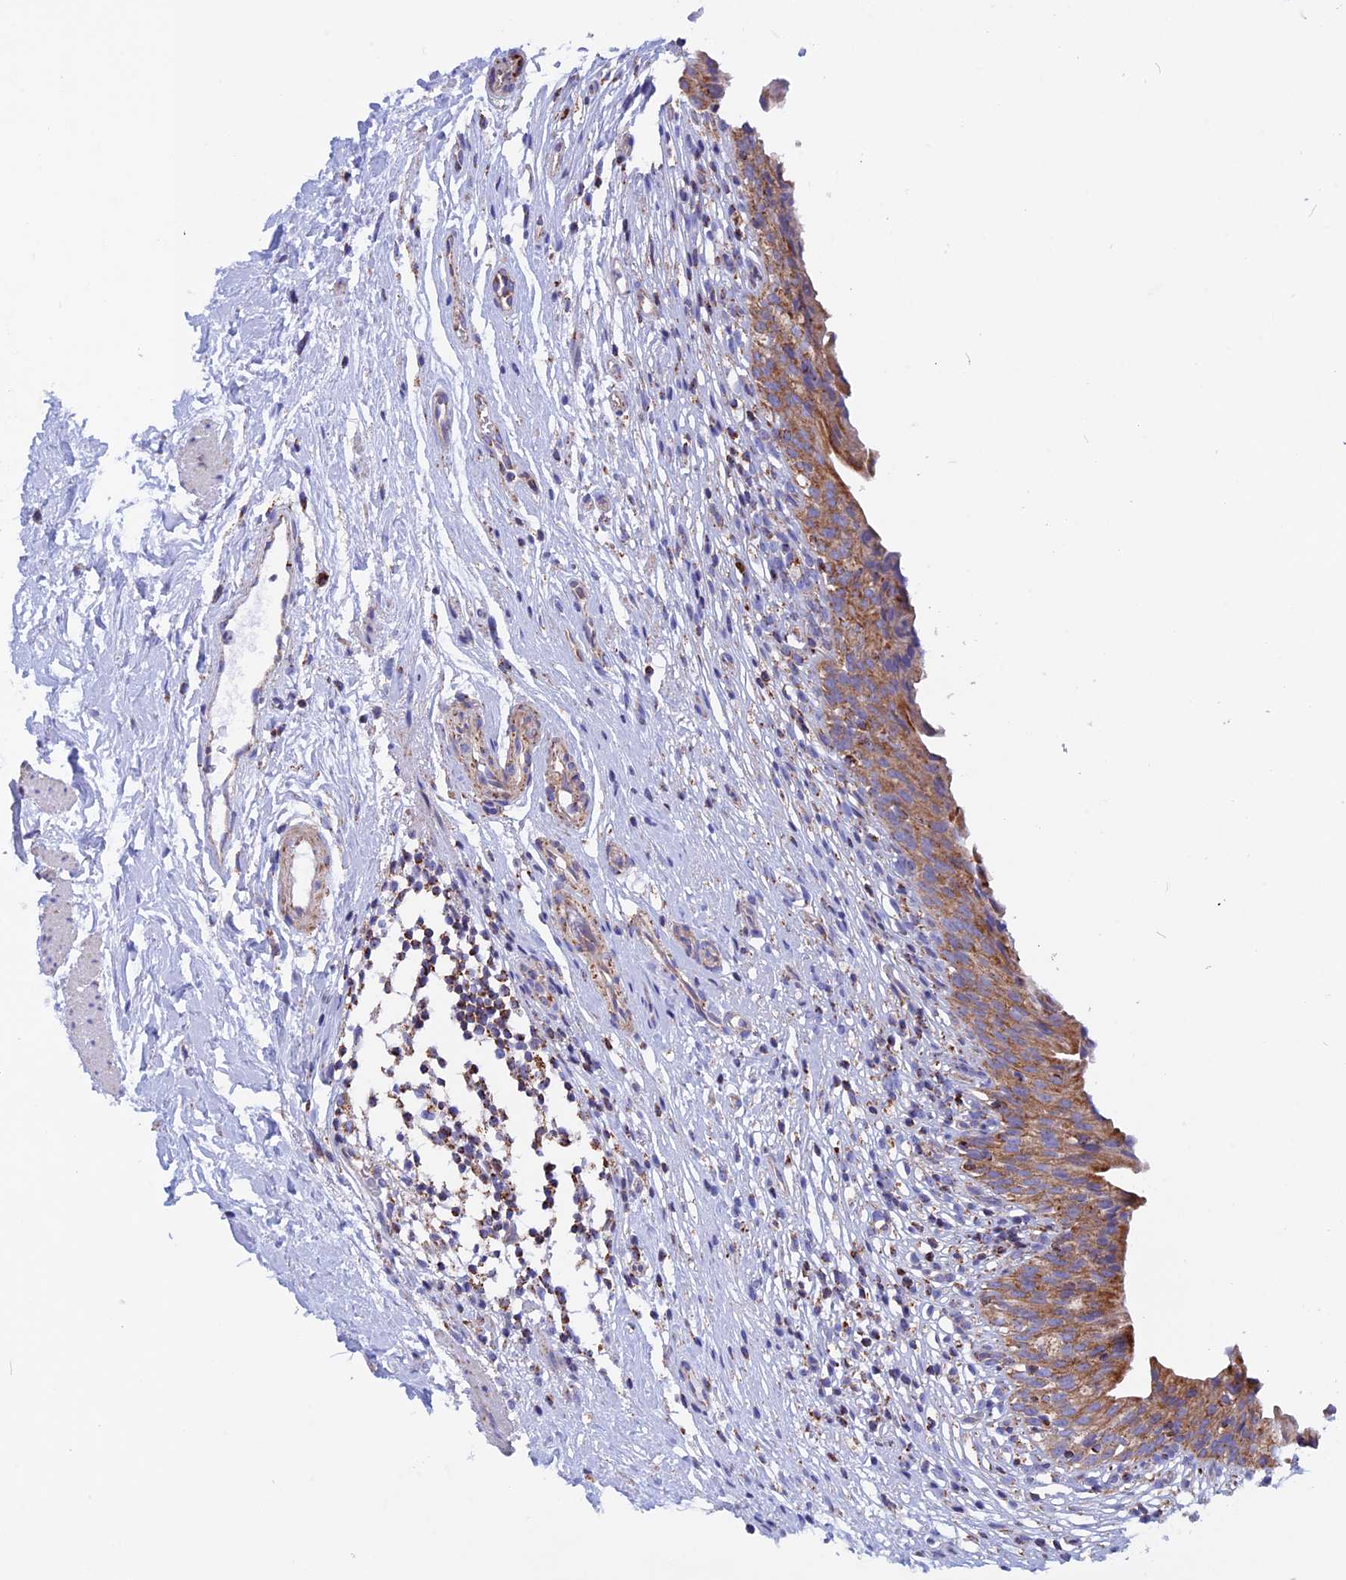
{"staining": {"intensity": "moderate", "quantity": ">75%", "location": "cytoplasmic/membranous"}, "tissue": "urinary bladder", "cell_type": "Urothelial cells", "image_type": "normal", "snomed": [{"axis": "morphology", "description": "Normal tissue, NOS"}, {"axis": "morphology", "description": "Inflammation, NOS"}, {"axis": "topography", "description": "Urinary bladder"}], "caption": "The photomicrograph exhibits staining of benign urinary bladder, revealing moderate cytoplasmic/membranous protein expression (brown color) within urothelial cells. The protein is shown in brown color, while the nuclei are stained blue.", "gene": "GCDH", "patient": {"sex": "male", "age": 63}}